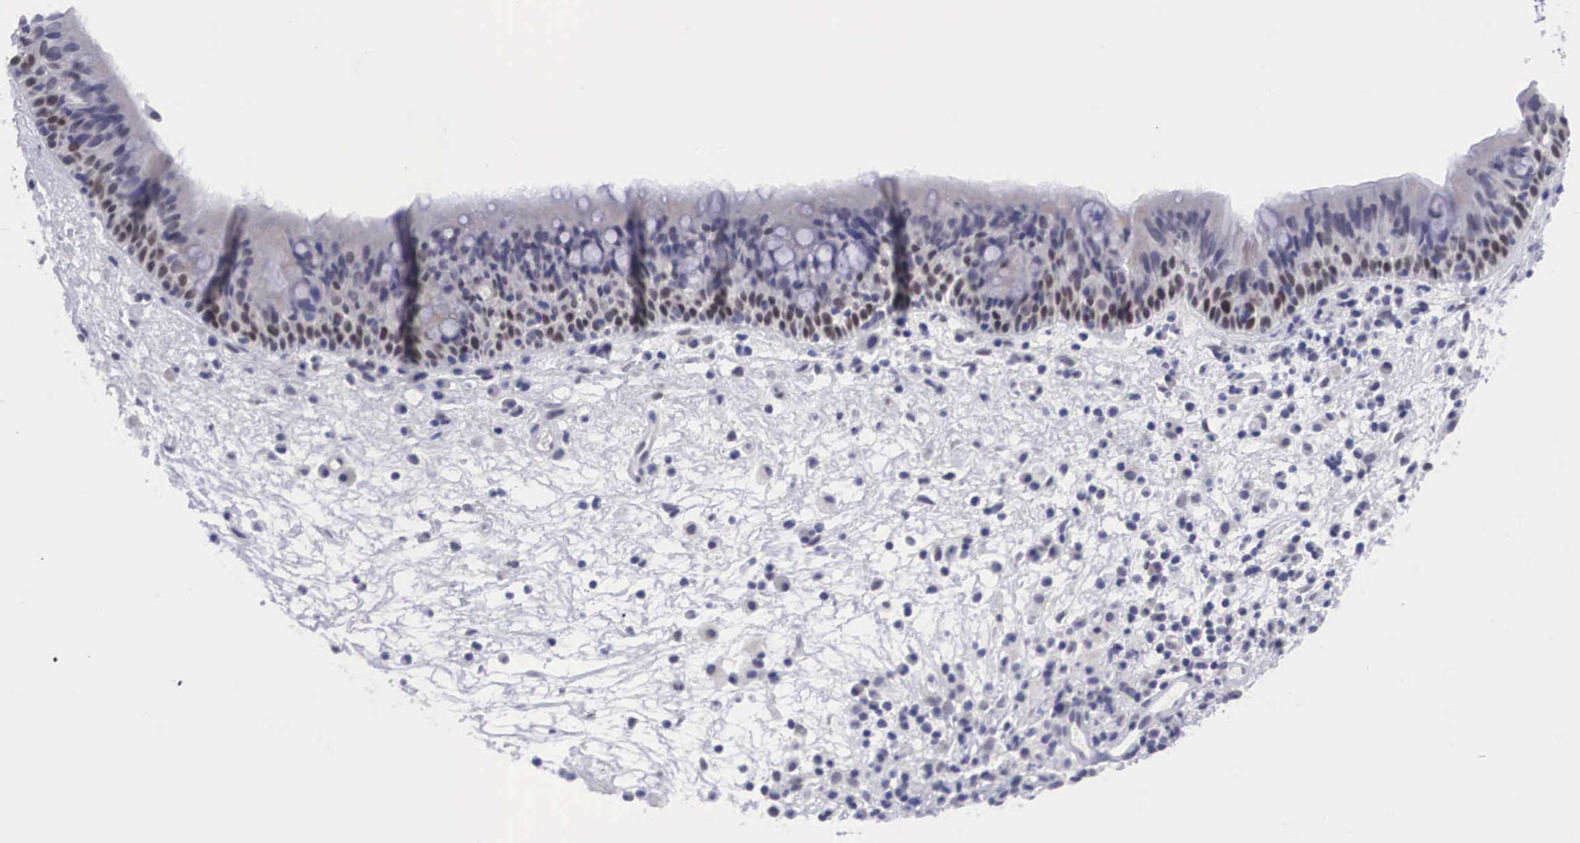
{"staining": {"intensity": "moderate", "quantity": "25%-75%", "location": "cytoplasmic/membranous,nuclear"}, "tissue": "nasopharynx", "cell_type": "Respiratory epithelial cells", "image_type": "normal", "snomed": [{"axis": "morphology", "description": "Normal tissue, NOS"}, {"axis": "topography", "description": "Nasopharynx"}], "caption": "High-magnification brightfield microscopy of normal nasopharynx stained with DAB (3,3'-diaminobenzidine) (brown) and counterstained with hematoxylin (blue). respiratory epithelial cells exhibit moderate cytoplasmic/membranous,nuclear positivity is seen in about25%-75% of cells. The protein of interest is shown in brown color, while the nuclei are stained blue.", "gene": "SOX11", "patient": {"sex": "male", "age": 63}}